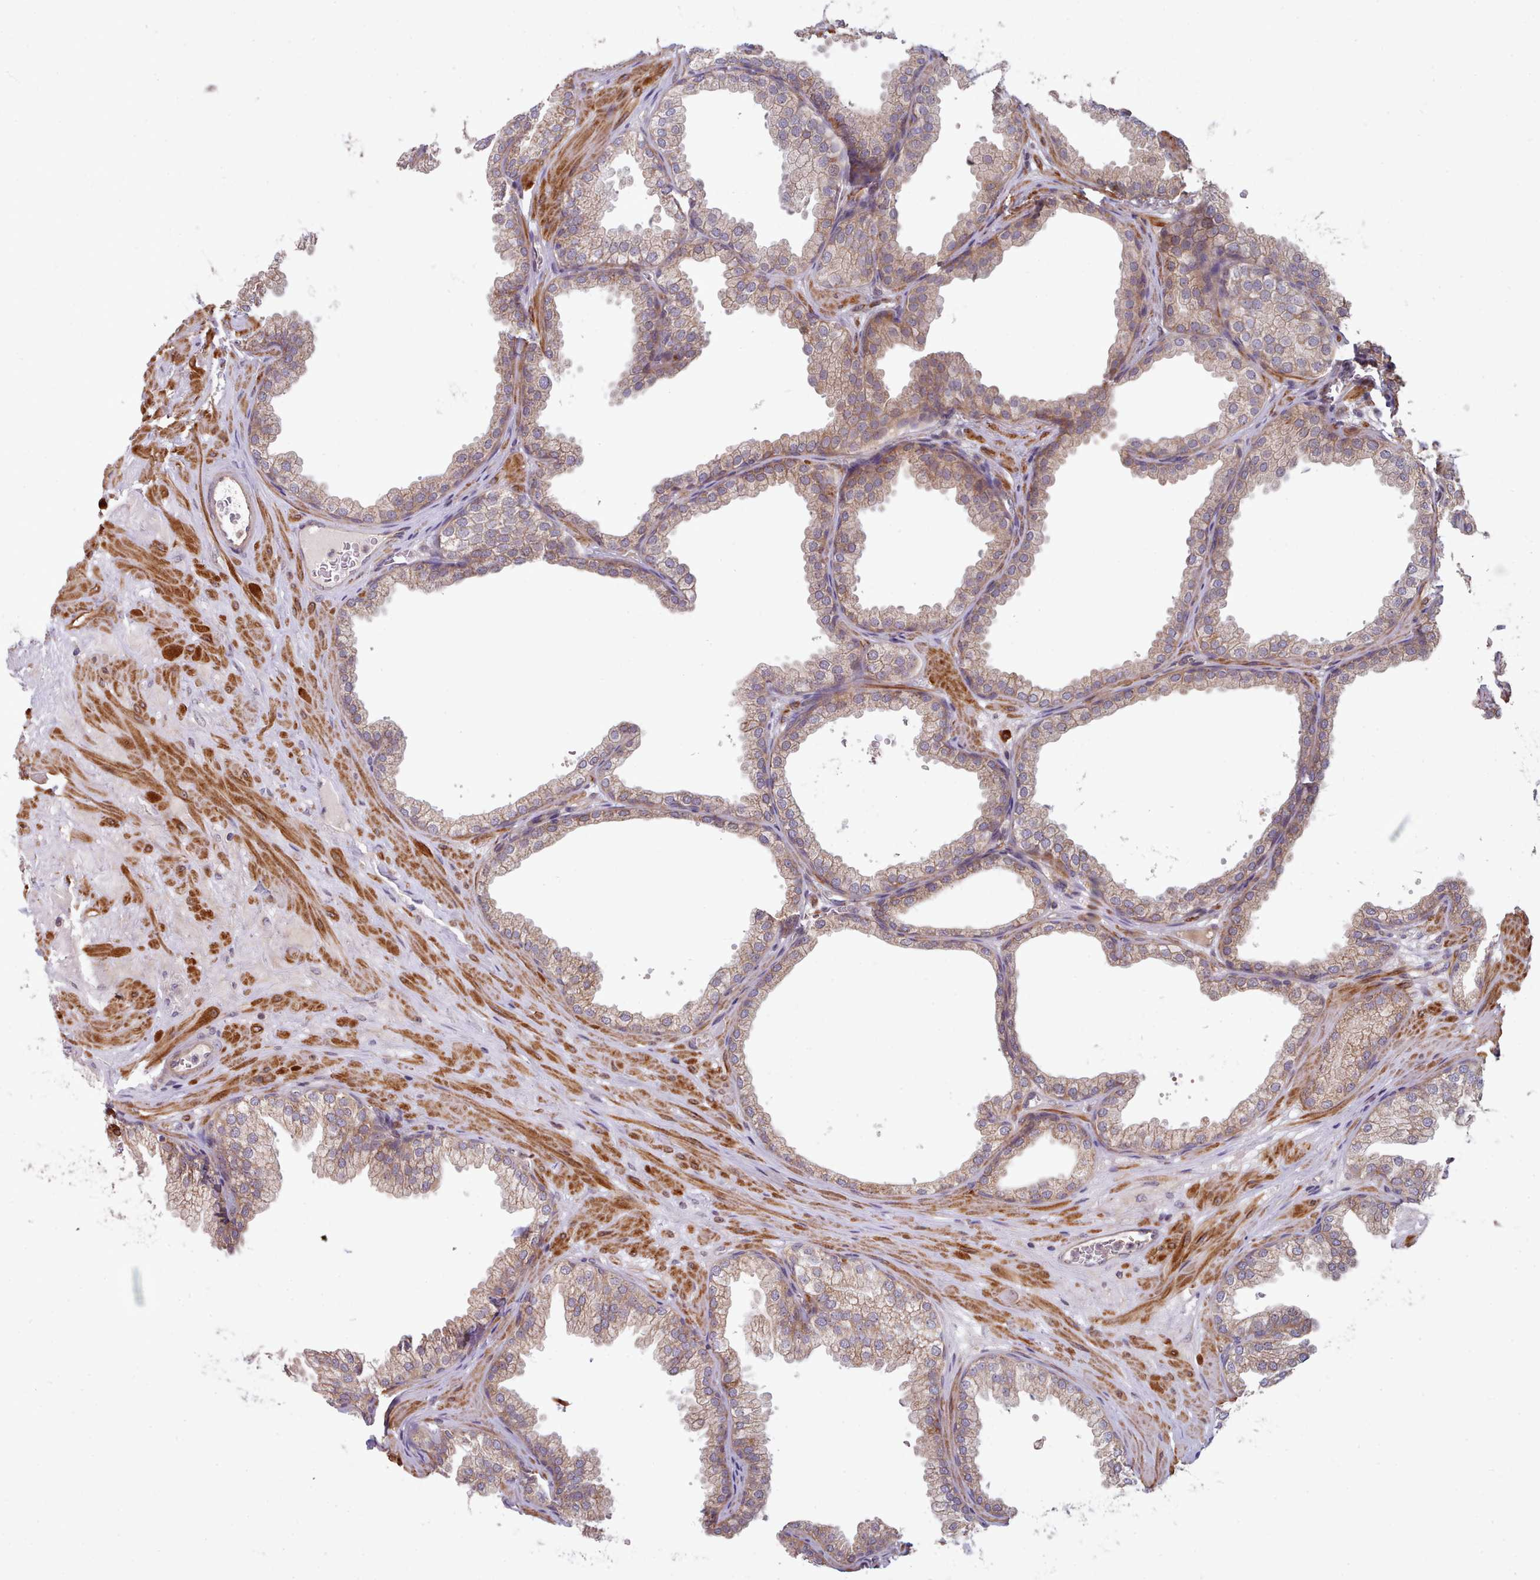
{"staining": {"intensity": "moderate", "quantity": "25%-75%", "location": "cytoplasmic/membranous"}, "tissue": "prostate", "cell_type": "Glandular cells", "image_type": "normal", "snomed": [{"axis": "morphology", "description": "Normal tissue, NOS"}, {"axis": "topography", "description": "Prostate"}], "caption": "Brown immunohistochemical staining in unremarkable human prostate demonstrates moderate cytoplasmic/membranous positivity in approximately 25%-75% of glandular cells.", "gene": "TRIM26", "patient": {"sex": "male", "age": 37}}